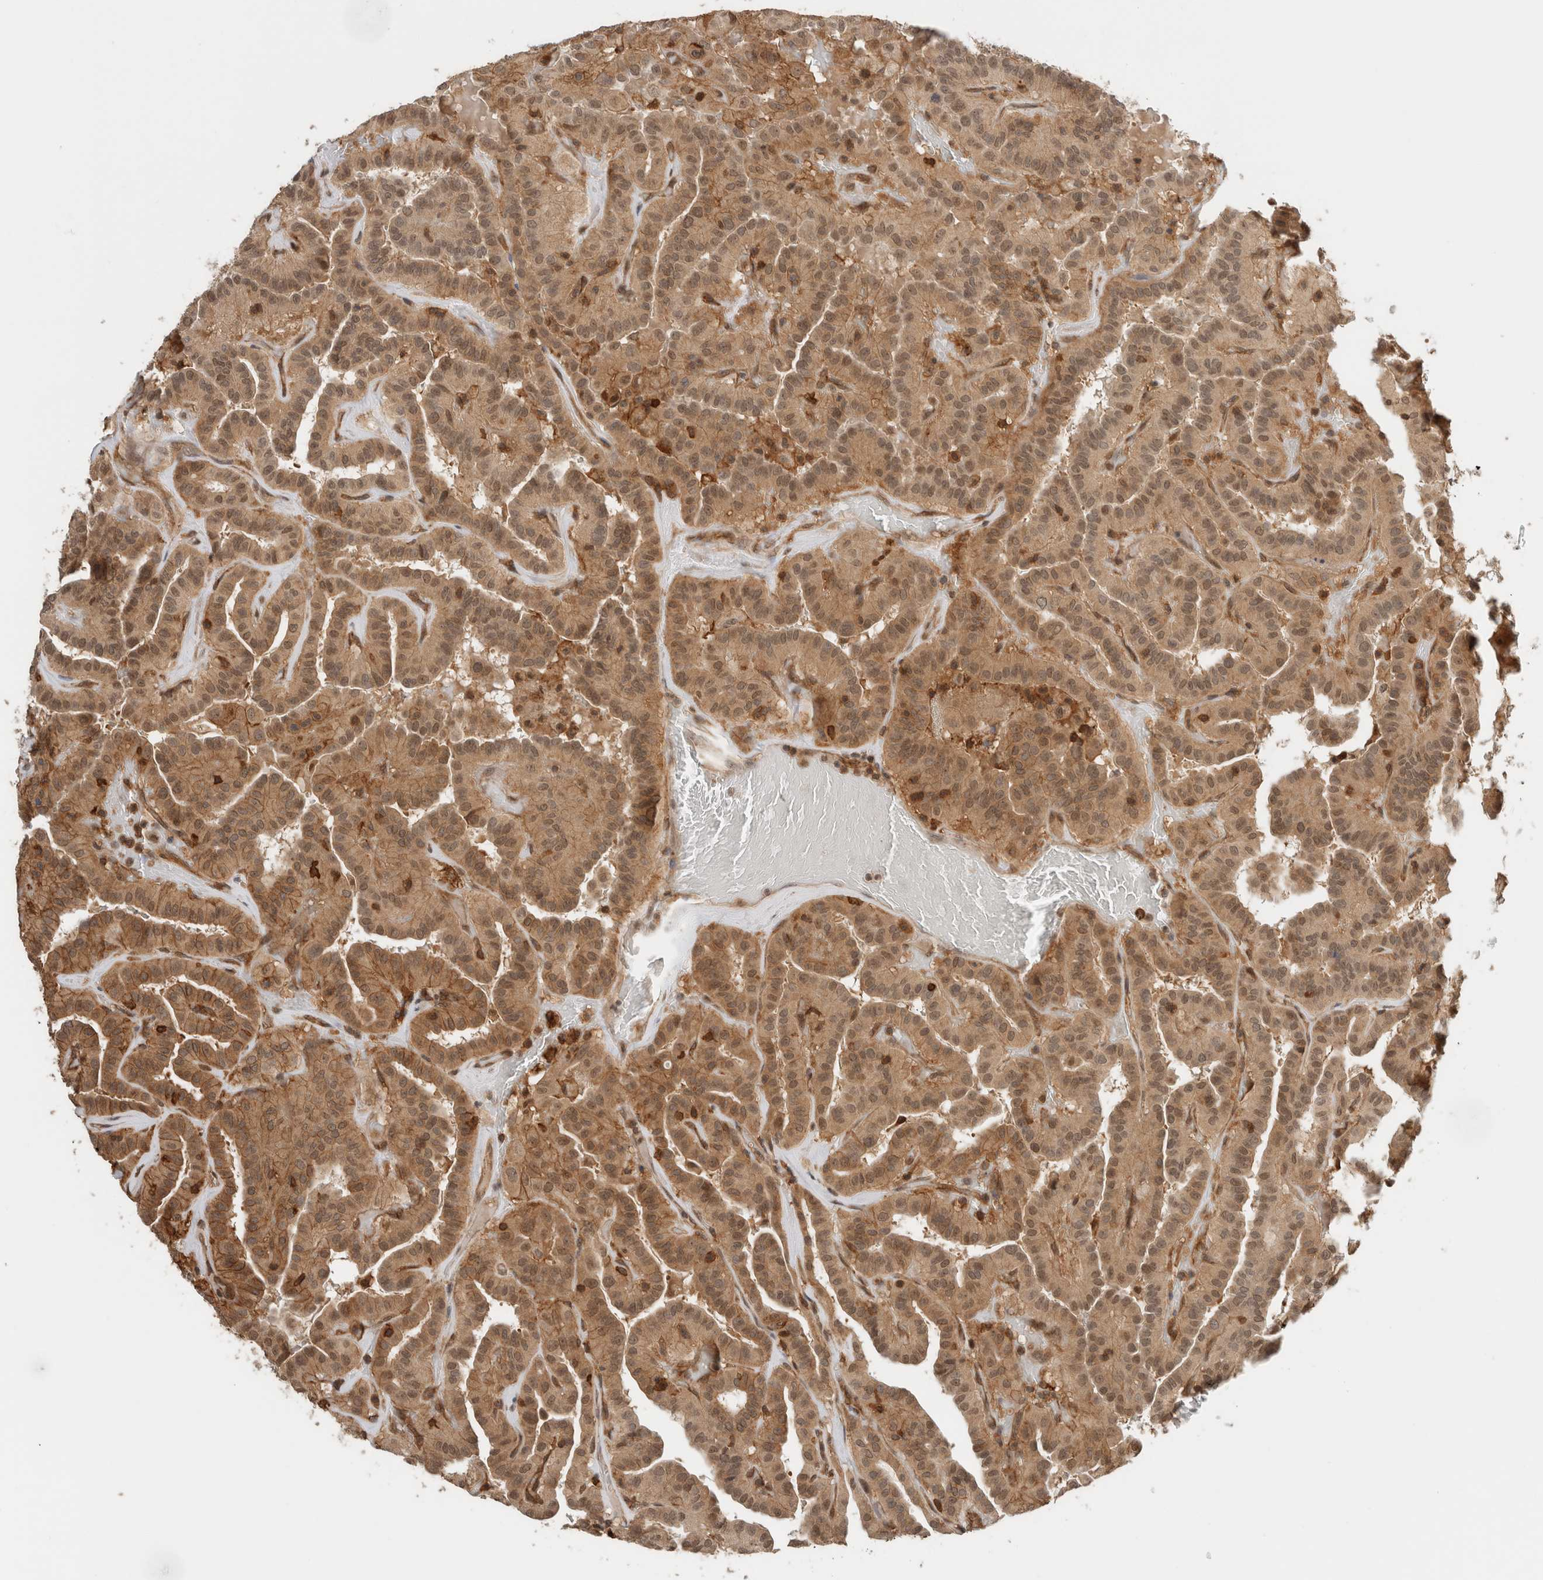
{"staining": {"intensity": "moderate", "quantity": ">75%", "location": "cytoplasmic/membranous,nuclear"}, "tissue": "thyroid cancer", "cell_type": "Tumor cells", "image_type": "cancer", "snomed": [{"axis": "morphology", "description": "Papillary adenocarcinoma, NOS"}, {"axis": "topography", "description": "Thyroid gland"}], "caption": "Protein expression analysis of human thyroid cancer reveals moderate cytoplasmic/membranous and nuclear expression in about >75% of tumor cells.", "gene": "PFDN4", "patient": {"sex": "male", "age": 77}}